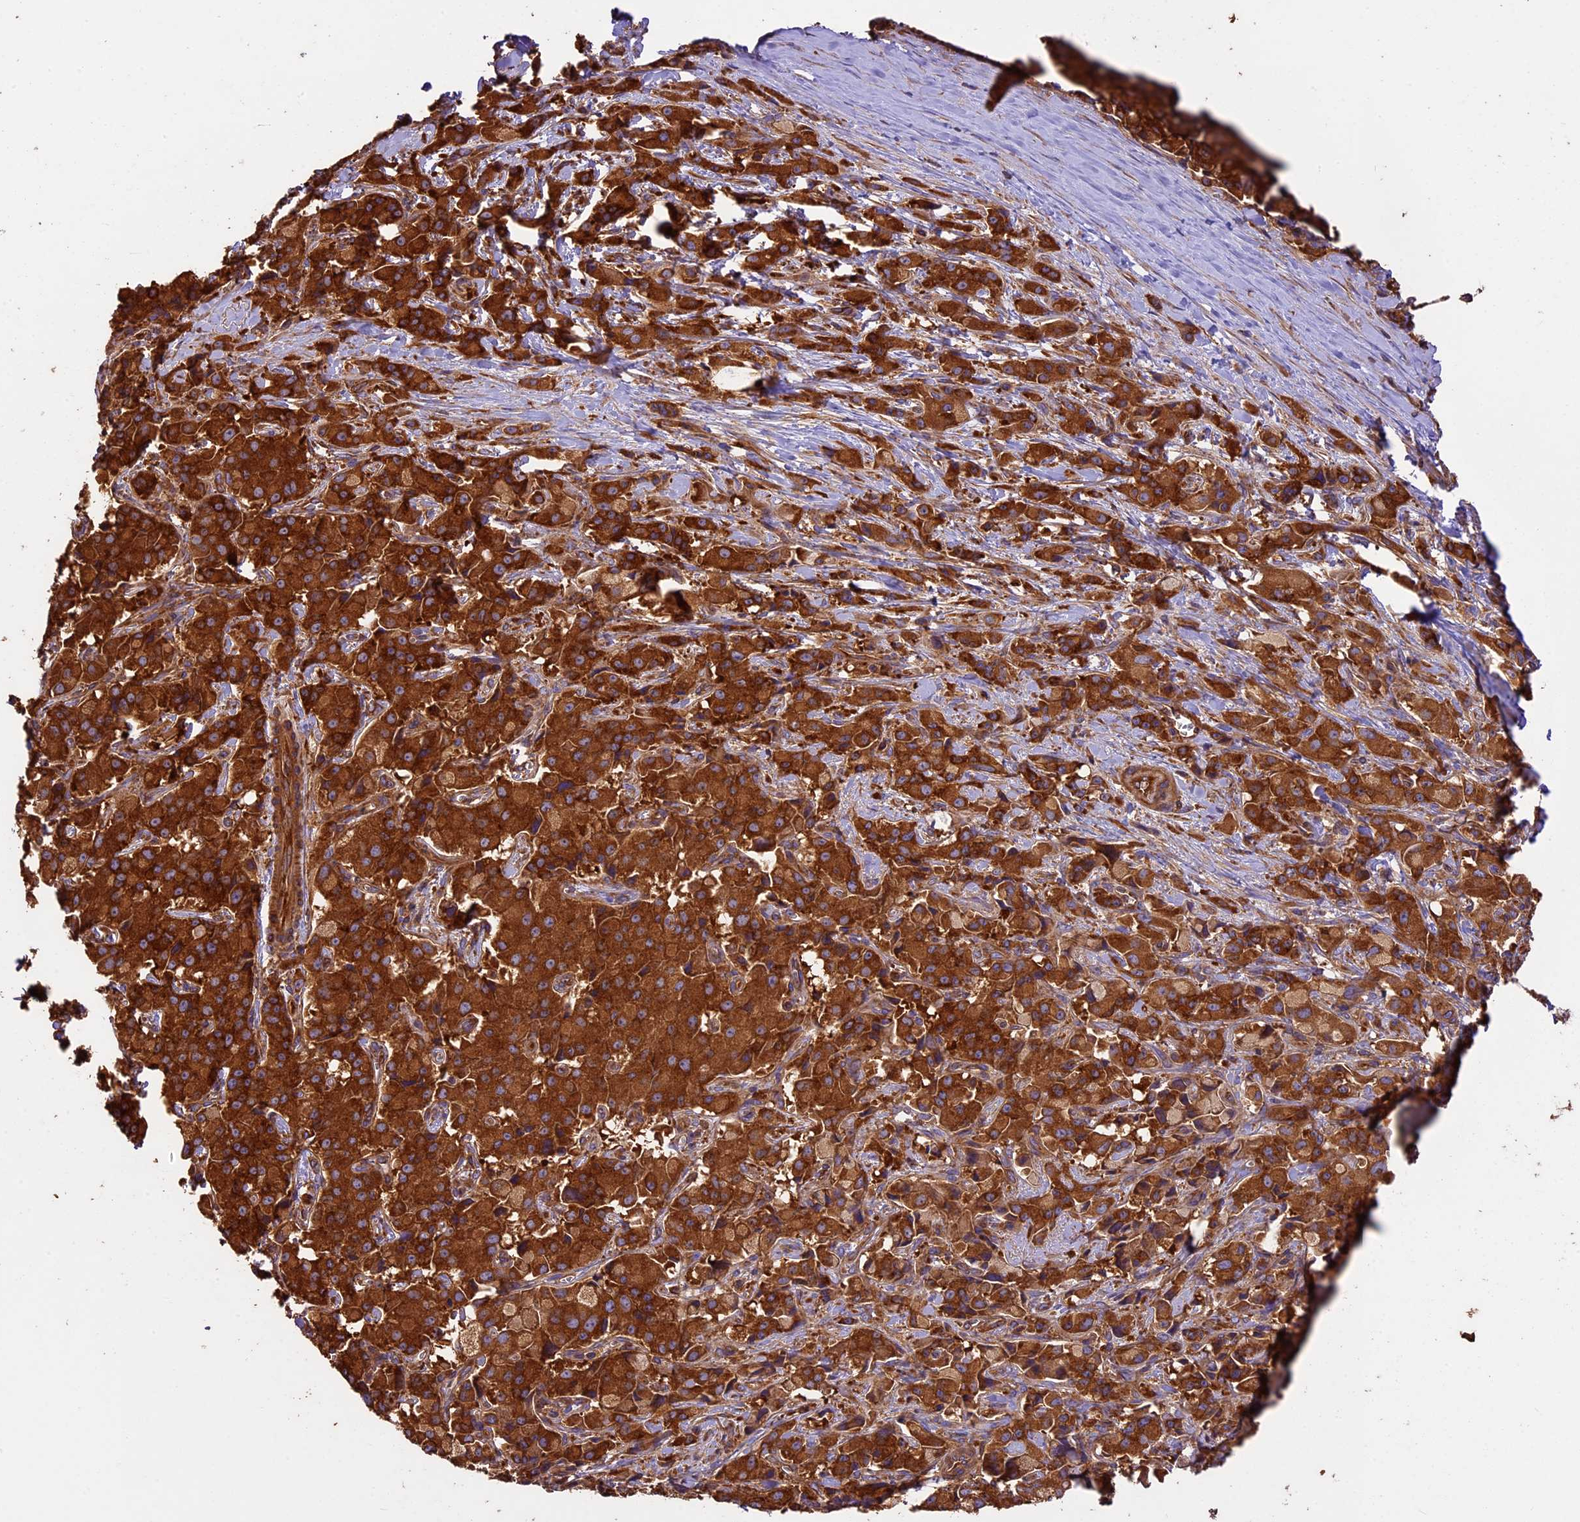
{"staining": {"intensity": "strong", "quantity": ">75%", "location": "cytoplasmic/membranous"}, "tissue": "pancreatic cancer", "cell_type": "Tumor cells", "image_type": "cancer", "snomed": [{"axis": "morphology", "description": "Adenocarcinoma, NOS"}, {"axis": "topography", "description": "Pancreas"}], "caption": "DAB (3,3'-diaminobenzidine) immunohistochemical staining of pancreatic cancer displays strong cytoplasmic/membranous protein positivity in approximately >75% of tumor cells. The staining was performed using DAB, with brown indicating positive protein expression. Nuclei are stained blue with hematoxylin.", "gene": "KARS1", "patient": {"sex": "male", "age": 65}}